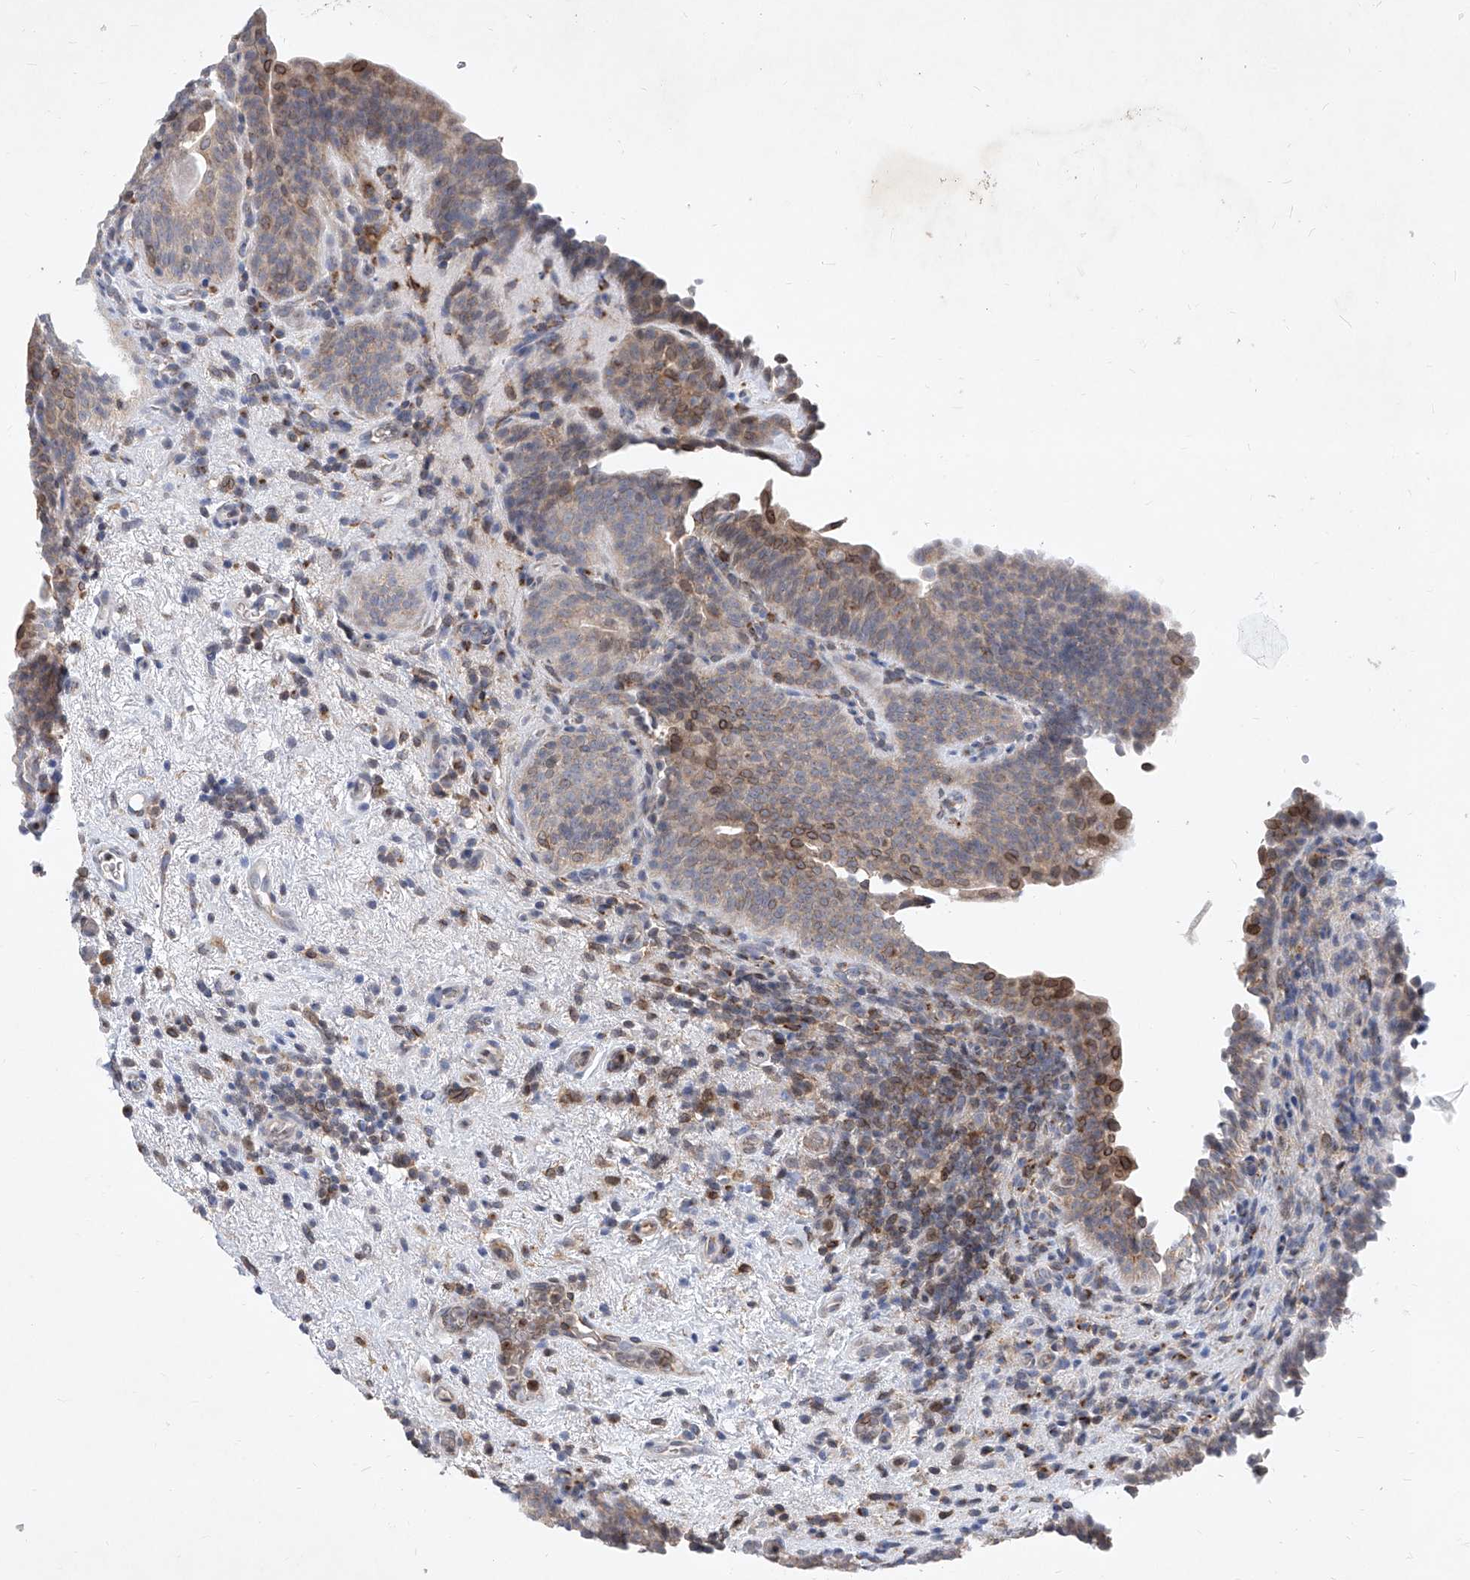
{"staining": {"intensity": "strong", "quantity": "25%-75%", "location": "cytoplasmic/membranous,nuclear"}, "tissue": "urinary bladder", "cell_type": "Urothelial cells", "image_type": "normal", "snomed": [{"axis": "morphology", "description": "Normal tissue, NOS"}, {"axis": "topography", "description": "Urinary bladder"}], "caption": "This micrograph shows IHC staining of unremarkable human urinary bladder, with high strong cytoplasmic/membranous,nuclear positivity in about 25%-75% of urothelial cells.", "gene": "MX2", "patient": {"sex": "male", "age": 83}}